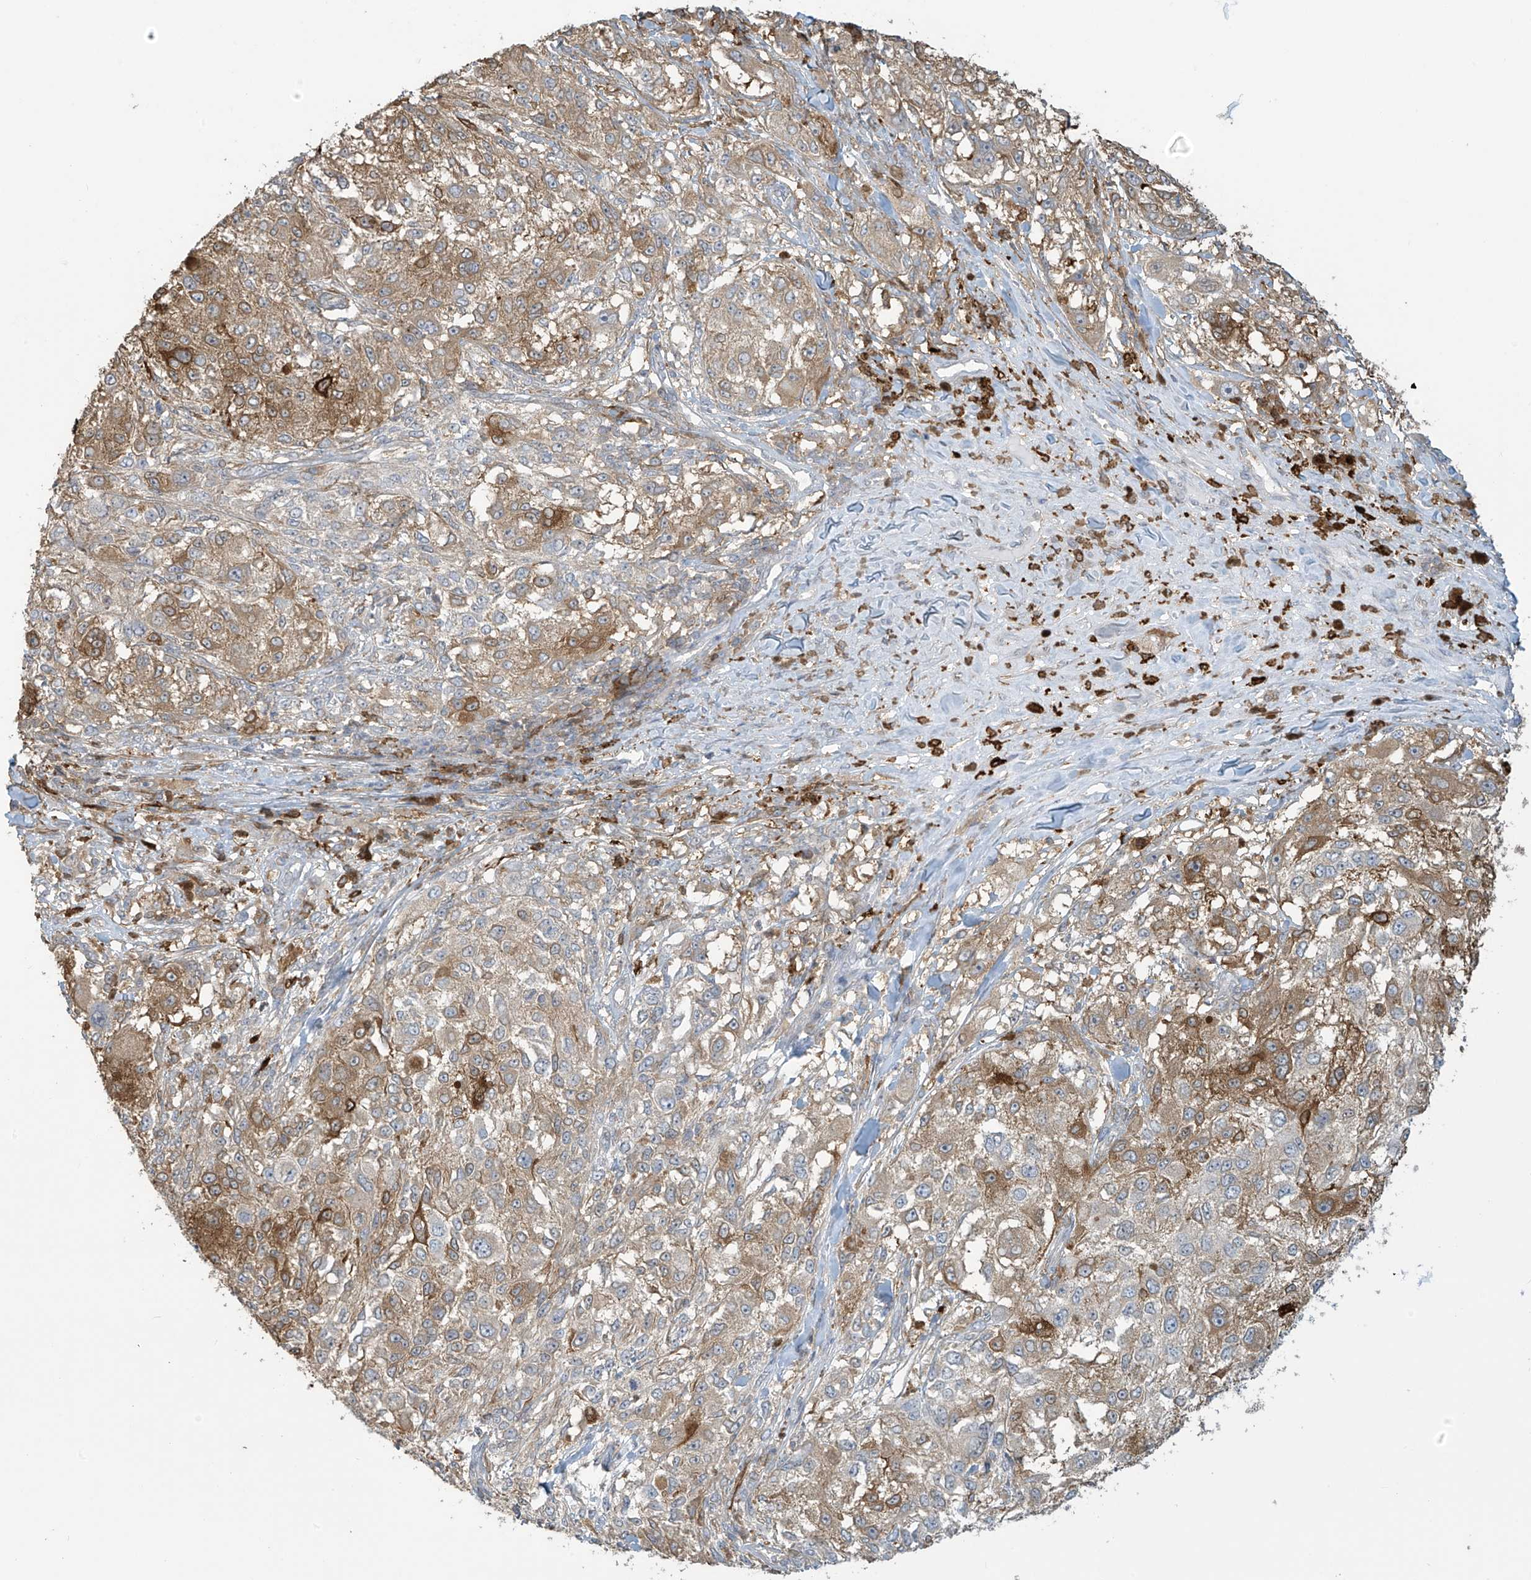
{"staining": {"intensity": "moderate", "quantity": ">75%", "location": "cytoplasmic/membranous"}, "tissue": "melanoma", "cell_type": "Tumor cells", "image_type": "cancer", "snomed": [{"axis": "morphology", "description": "Necrosis, NOS"}, {"axis": "morphology", "description": "Malignant melanoma, NOS"}, {"axis": "topography", "description": "Skin"}], "caption": "Immunohistochemical staining of malignant melanoma reveals medium levels of moderate cytoplasmic/membranous expression in approximately >75% of tumor cells.", "gene": "TAGAP", "patient": {"sex": "female", "age": 87}}